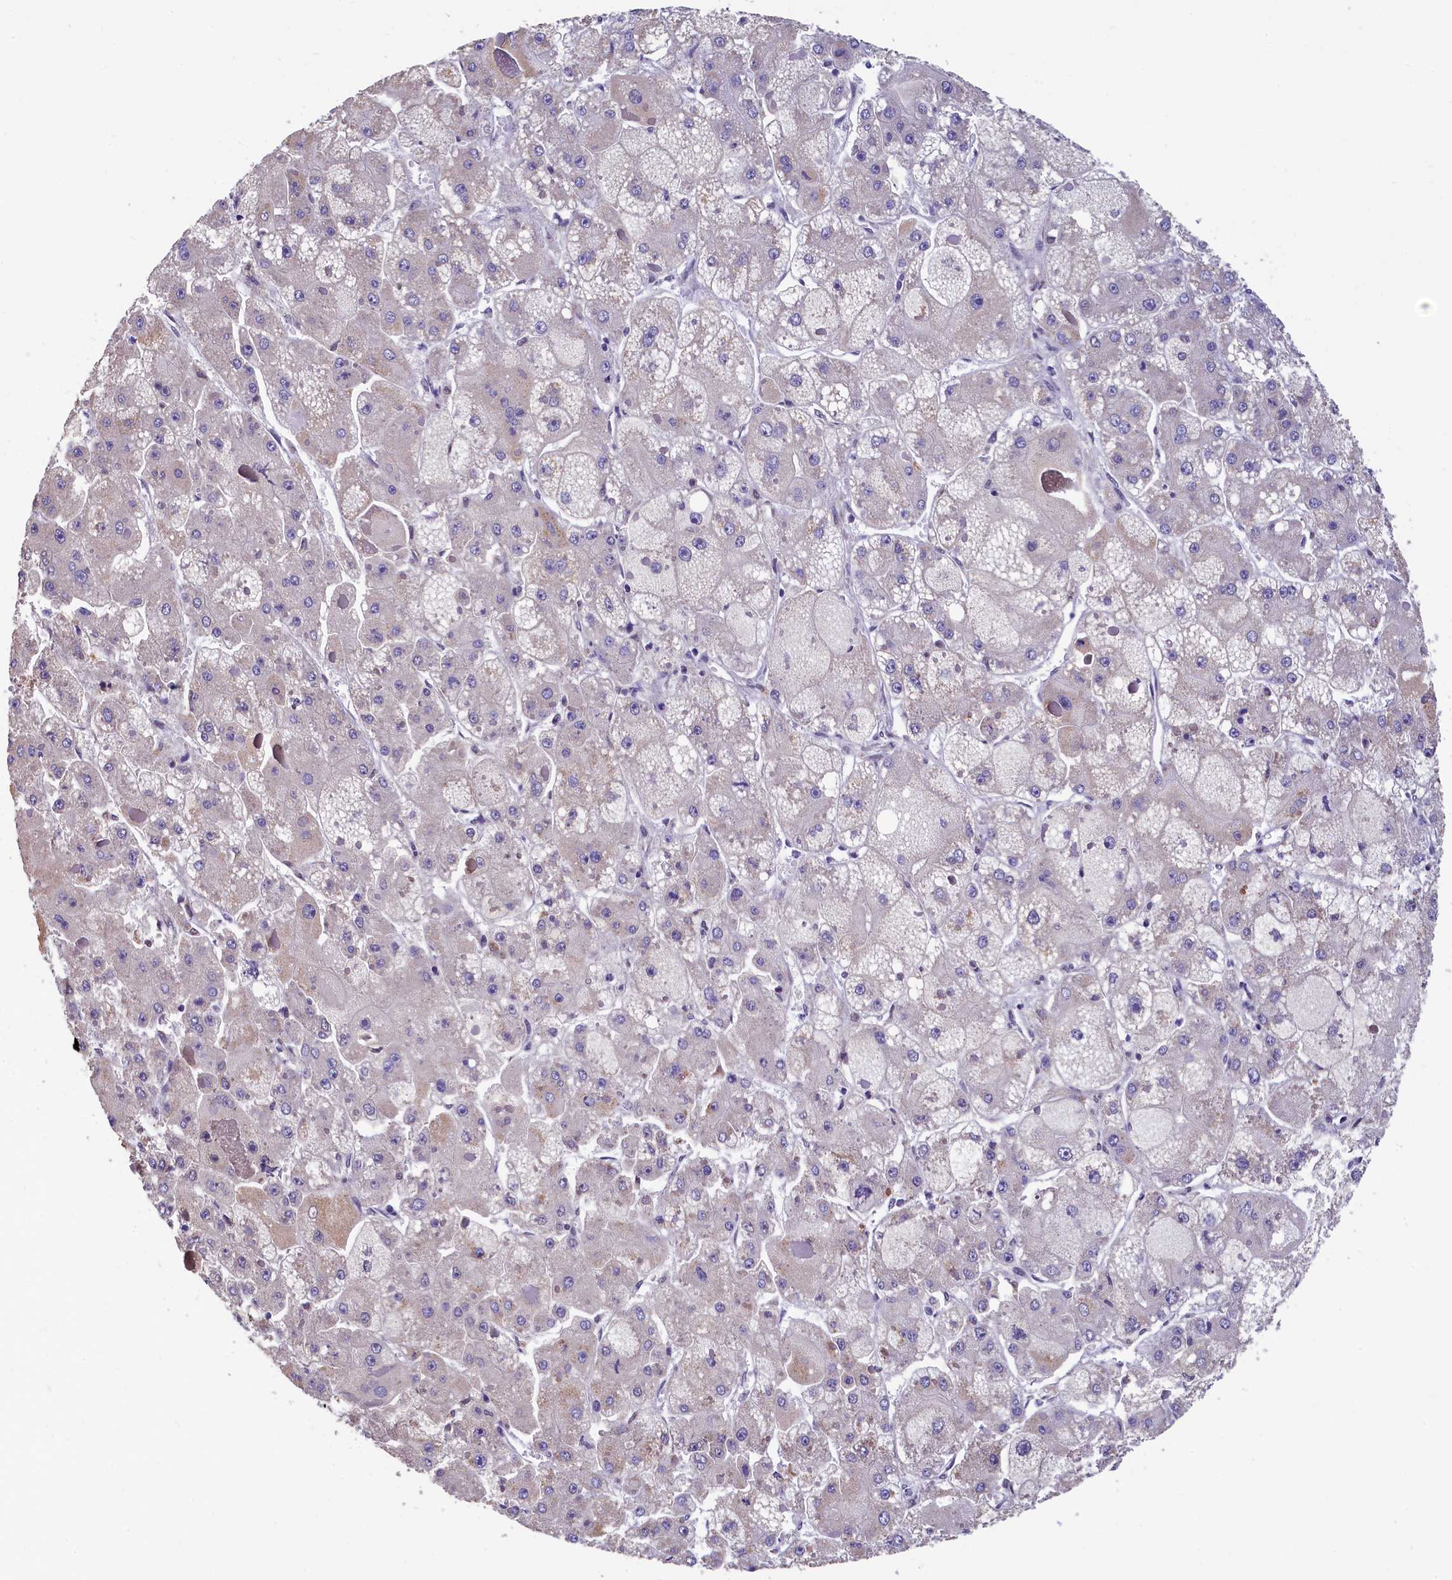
{"staining": {"intensity": "negative", "quantity": "none", "location": "none"}, "tissue": "liver cancer", "cell_type": "Tumor cells", "image_type": "cancer", "snomed": [{"axis": "morphology", "description": "Carcinoma, Hepatocellular, NOS"}, {"axis": "topography", "description": "Liver"}], "caption": "High magnification brightfield microscopy of liver cancer stained with DAB (brown) and counterstained with hematoxylin (blue): tumor cells show no significant staining.", "gene": "HECTD4", "patient": {"sex": "female", "age": 73}}